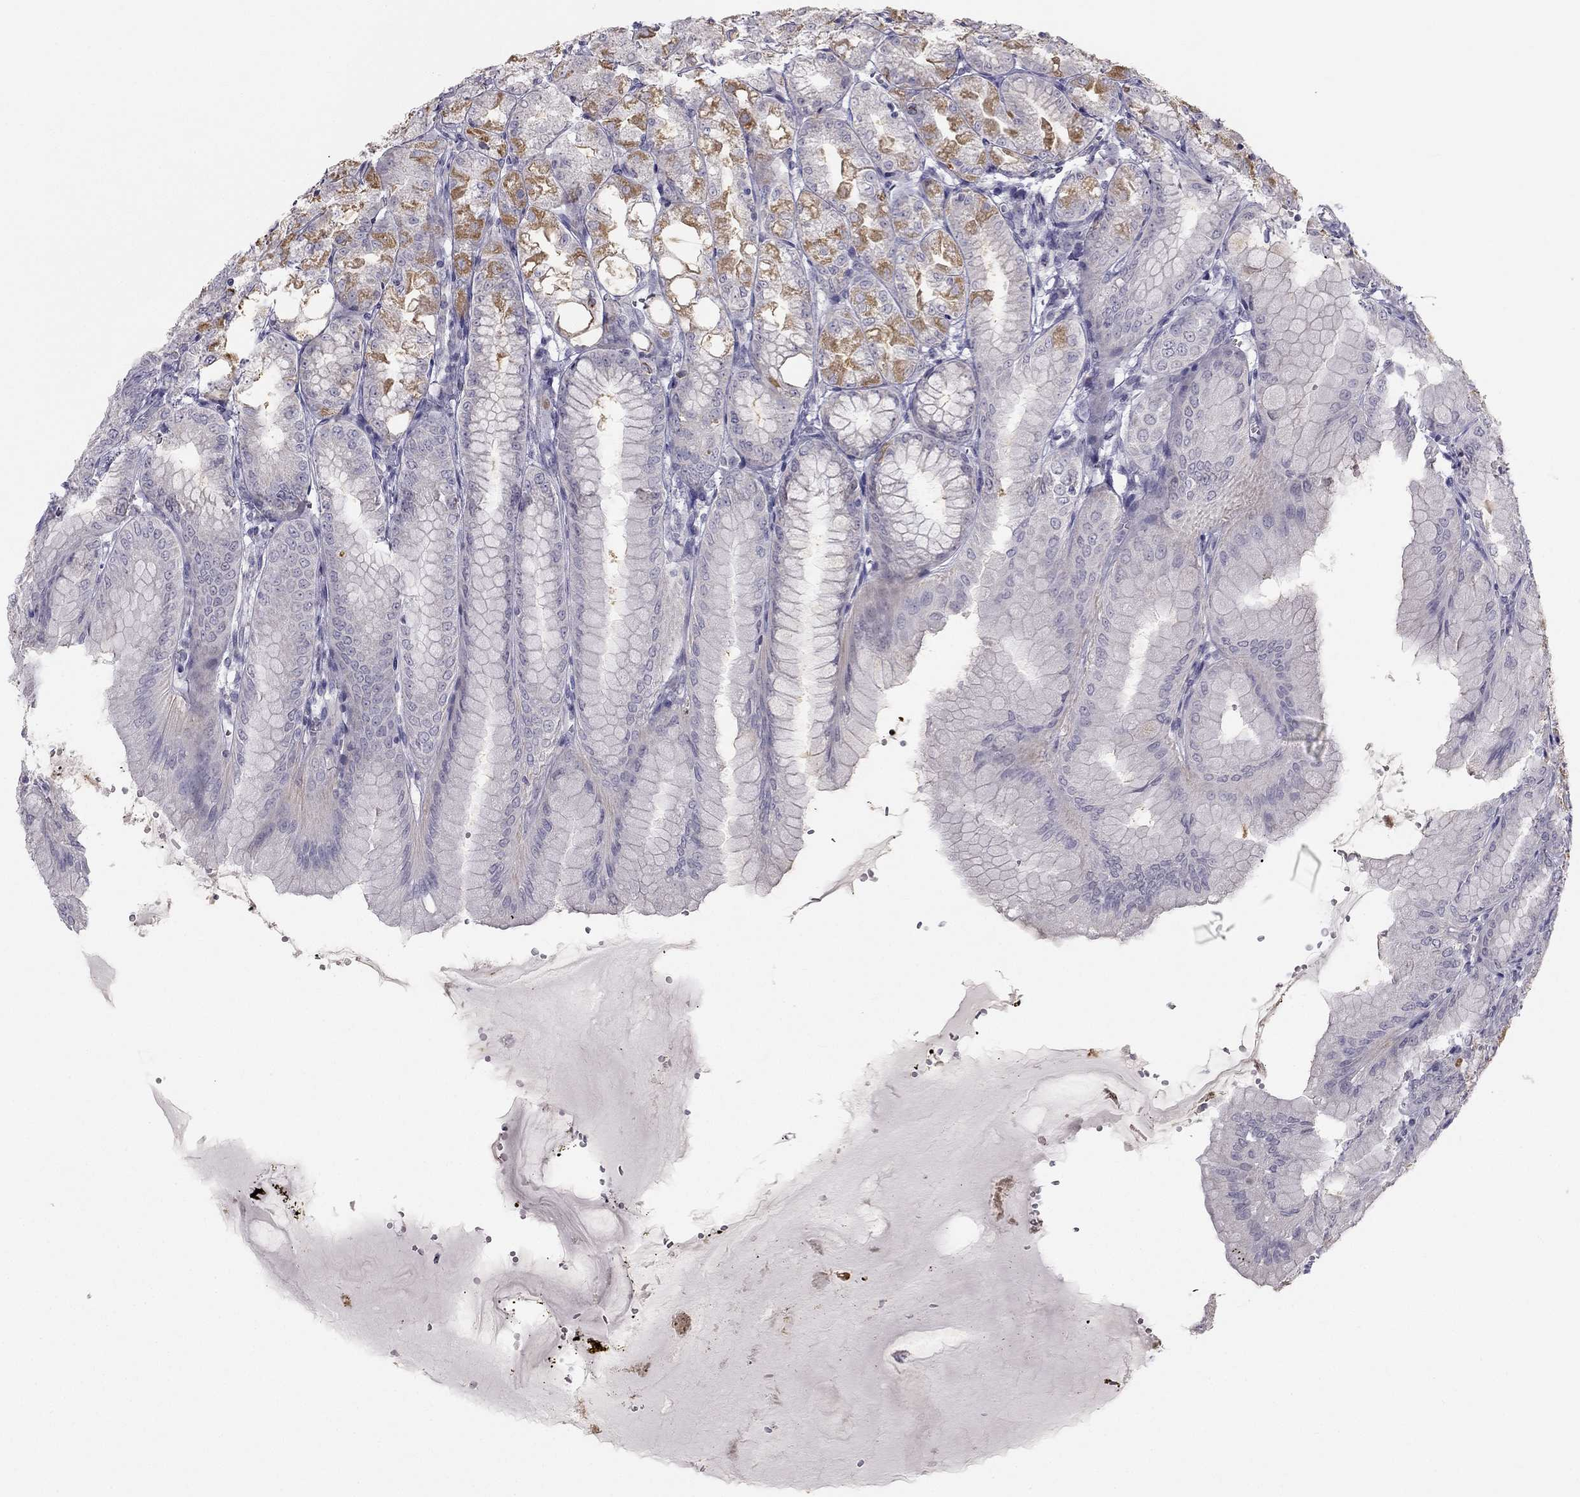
{"staining": {"intensity": "strong", "quantity": "<25%", "location": "cytoplasmic/membranous"}, "tissue": "stomach", "cell_type": "Glandular cells", "image_type": "normal", "snomed": [{"axis": "morphology", "description": "Normal tissue, NOS"}, {"axis": "topography", "description": "Stomach, lower"}], "caption": "Immunohistochemistry (IHC) histopathology image of benign human stomach stained for a protein (brown), which displays medium levels of strong cytoplasmic/membranous expression in approximately <25% of glandular cells.", "gene": "C5orf49", "patient": {"sex": "male", "age": 71}}